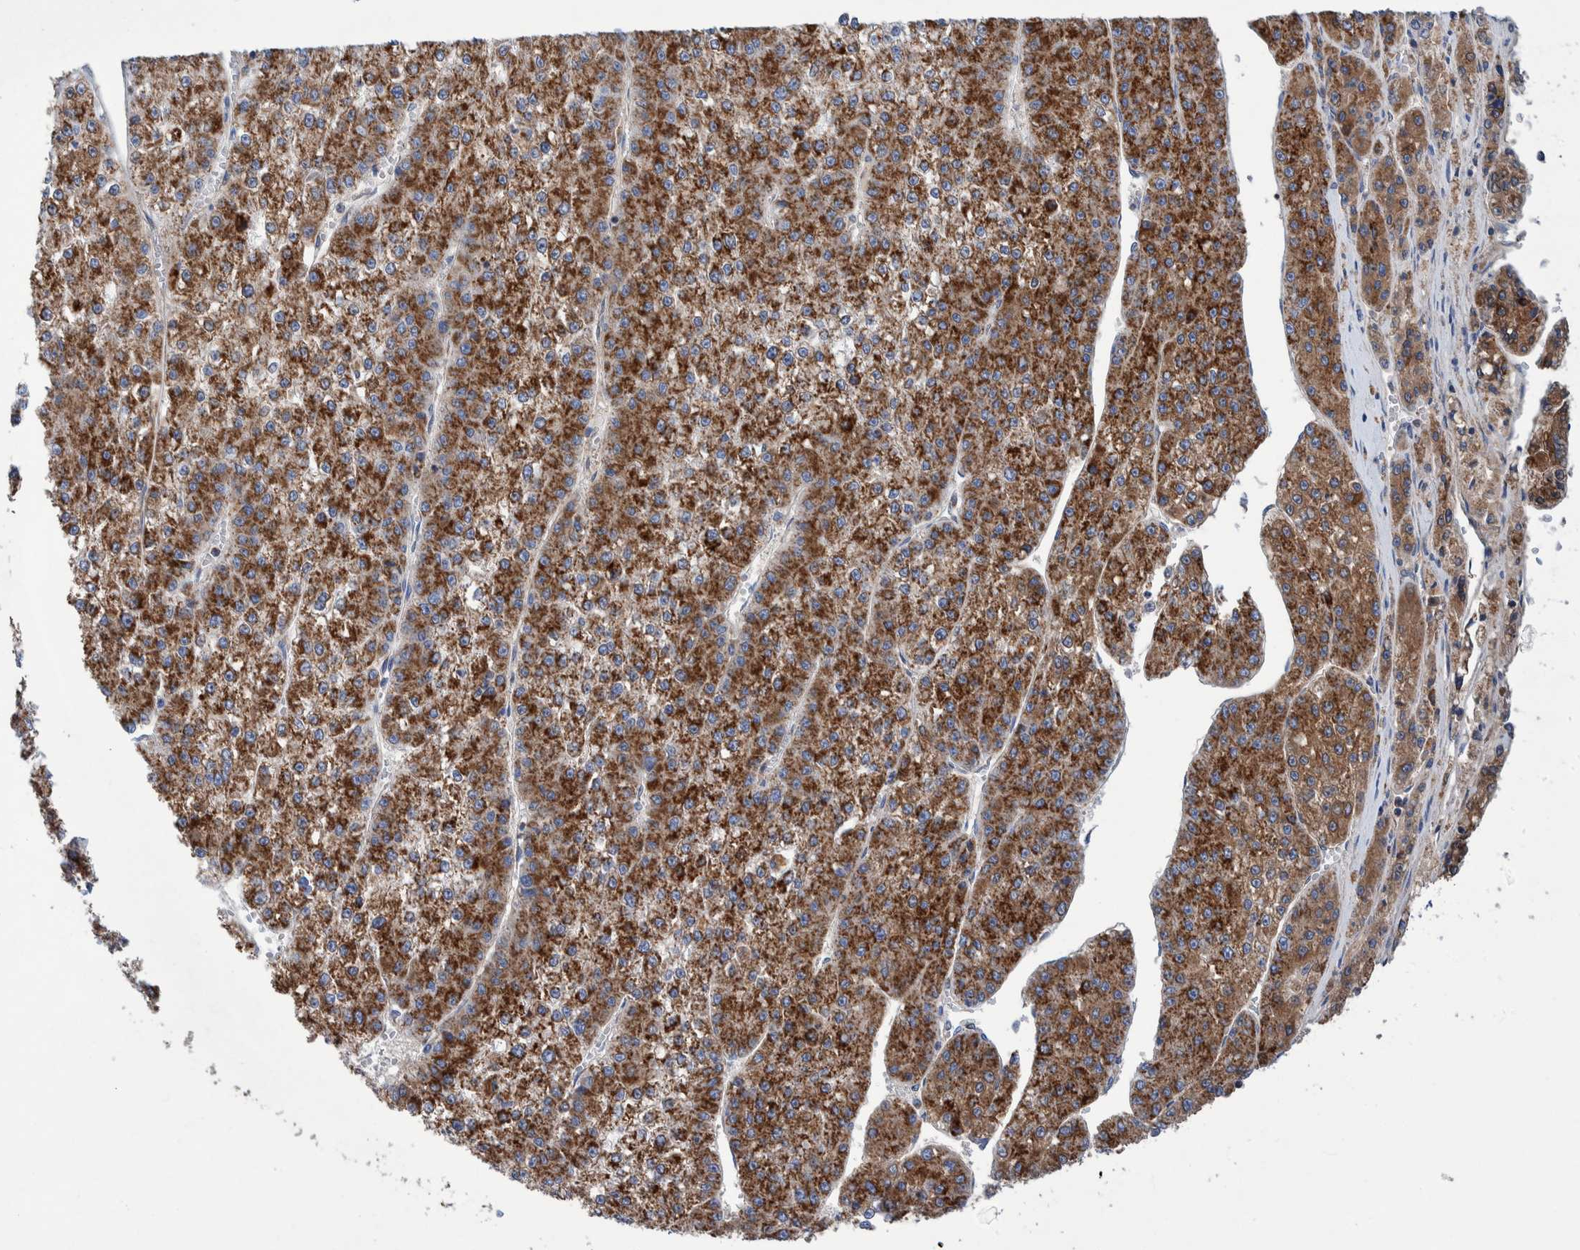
{"staining": {"intensity": "strong", "quantity": ">75%", "location": "cytoplasmic/membranous"}, "tissue": "liver cancer", "cell_type": "Tumor cells", "image_type": "cancer", "snomed": [{"axis": "morphology", "description": "Carcinoma, Hepatocellular, NOS"}, {"axis": "topography", "description": "Liver"}], "caption": "This image exhibits immunohistochemistry staining of liver hepatocellular carcinoma, with high strong cytoplasmic/membranous positivity in about >75% of tumor cells.", "gene": "DECR1", "patient": {"sex": "female", "age": 73}}